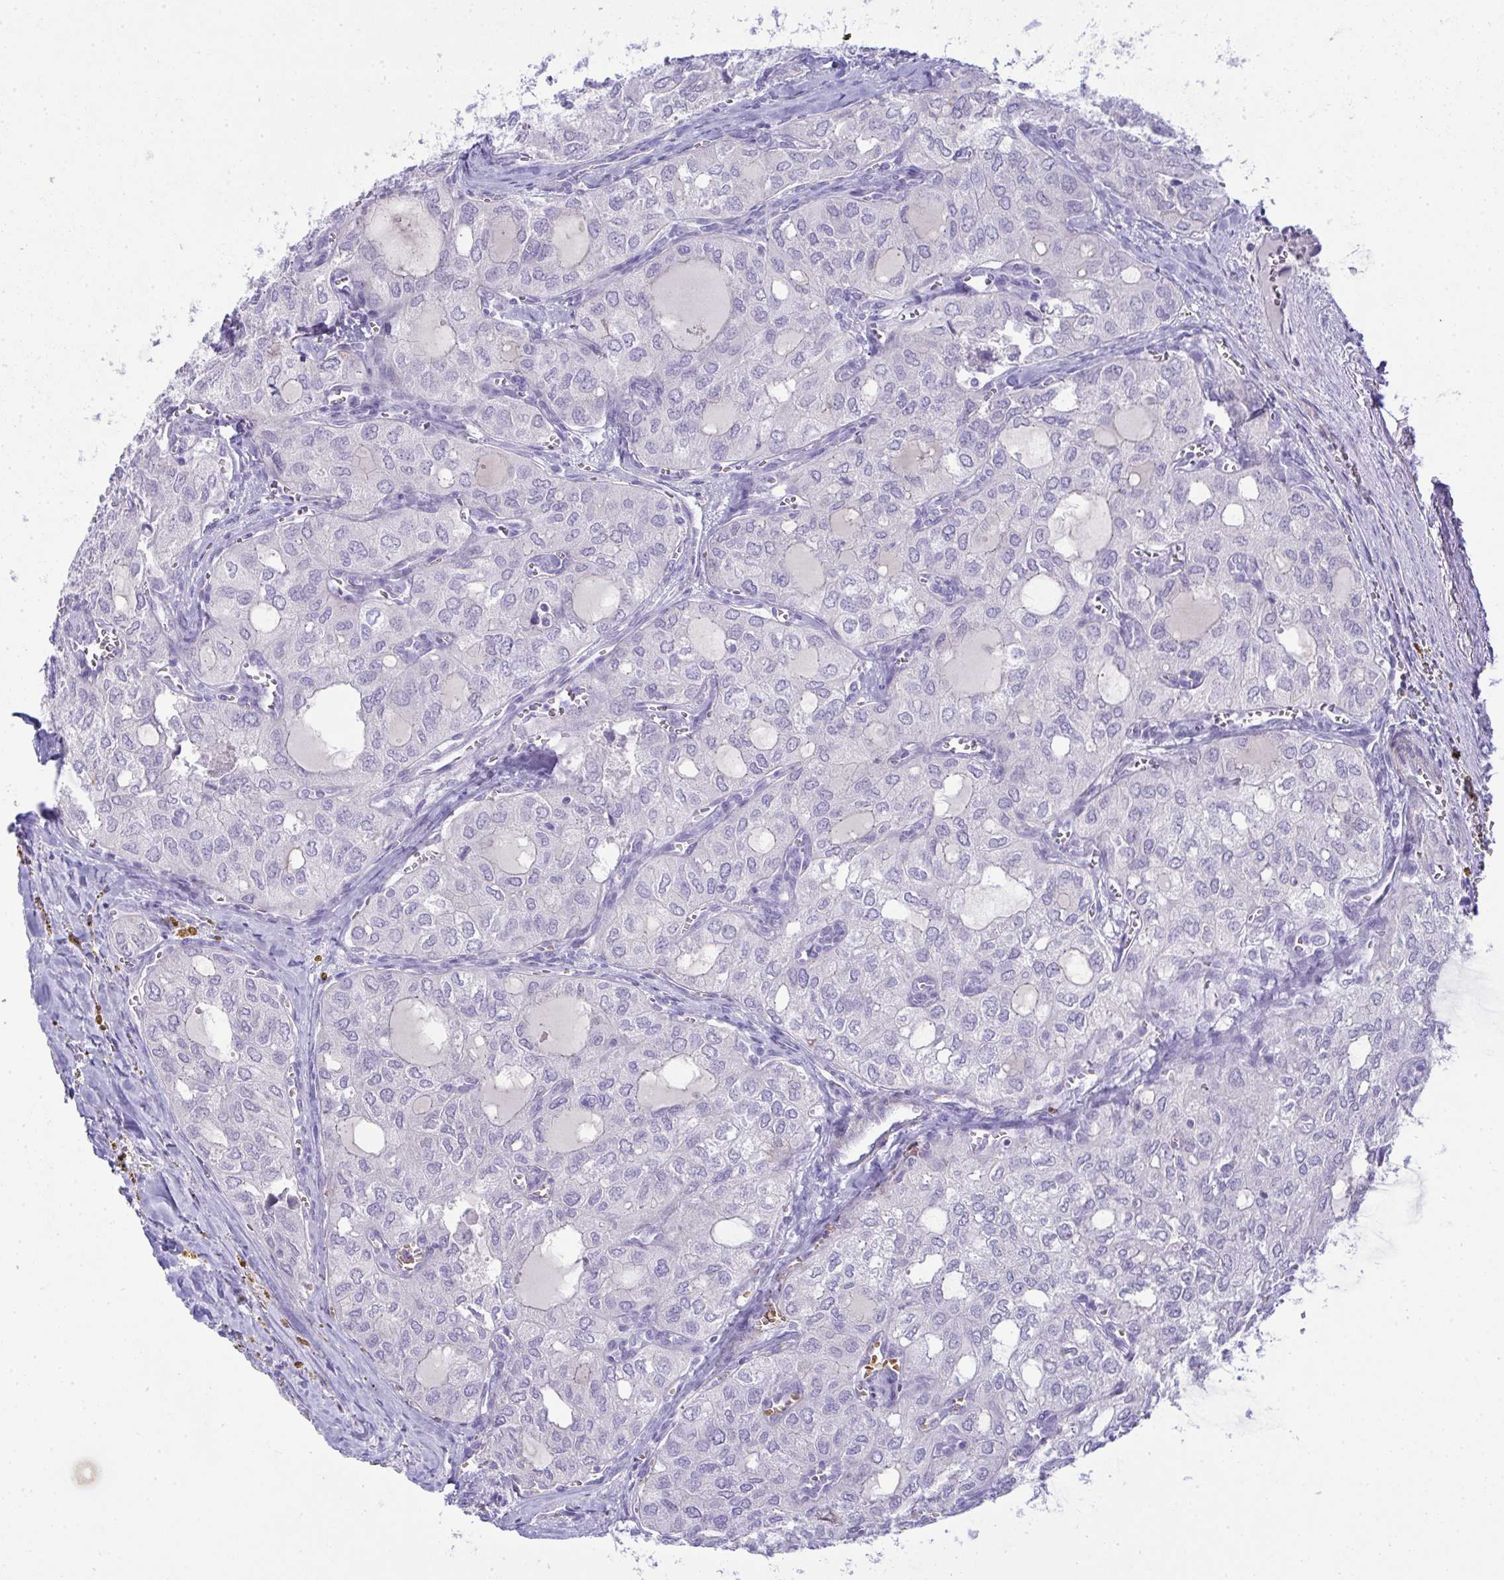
{"staining": {"intensity": "negative", "quantity": "none", "location": "none"}, "tissue": "thyroid cancer", "cell_type": "Tumor cells", "image_type": "cancer", "snomed": [{"axis": "morphology", "description": "Follicular adenoma carcinoma, NOS"}, {"axis": "topography", "description": "Thyroid gland"}], "caption": "Immunohistochemistry of human follicular adenoma carcinoma (thyroid) exhibits no expression in tumor cells. Nuclei are stained in blue.", "gene": "SPTB", "patient": {"sex": "male", "age": 75}}